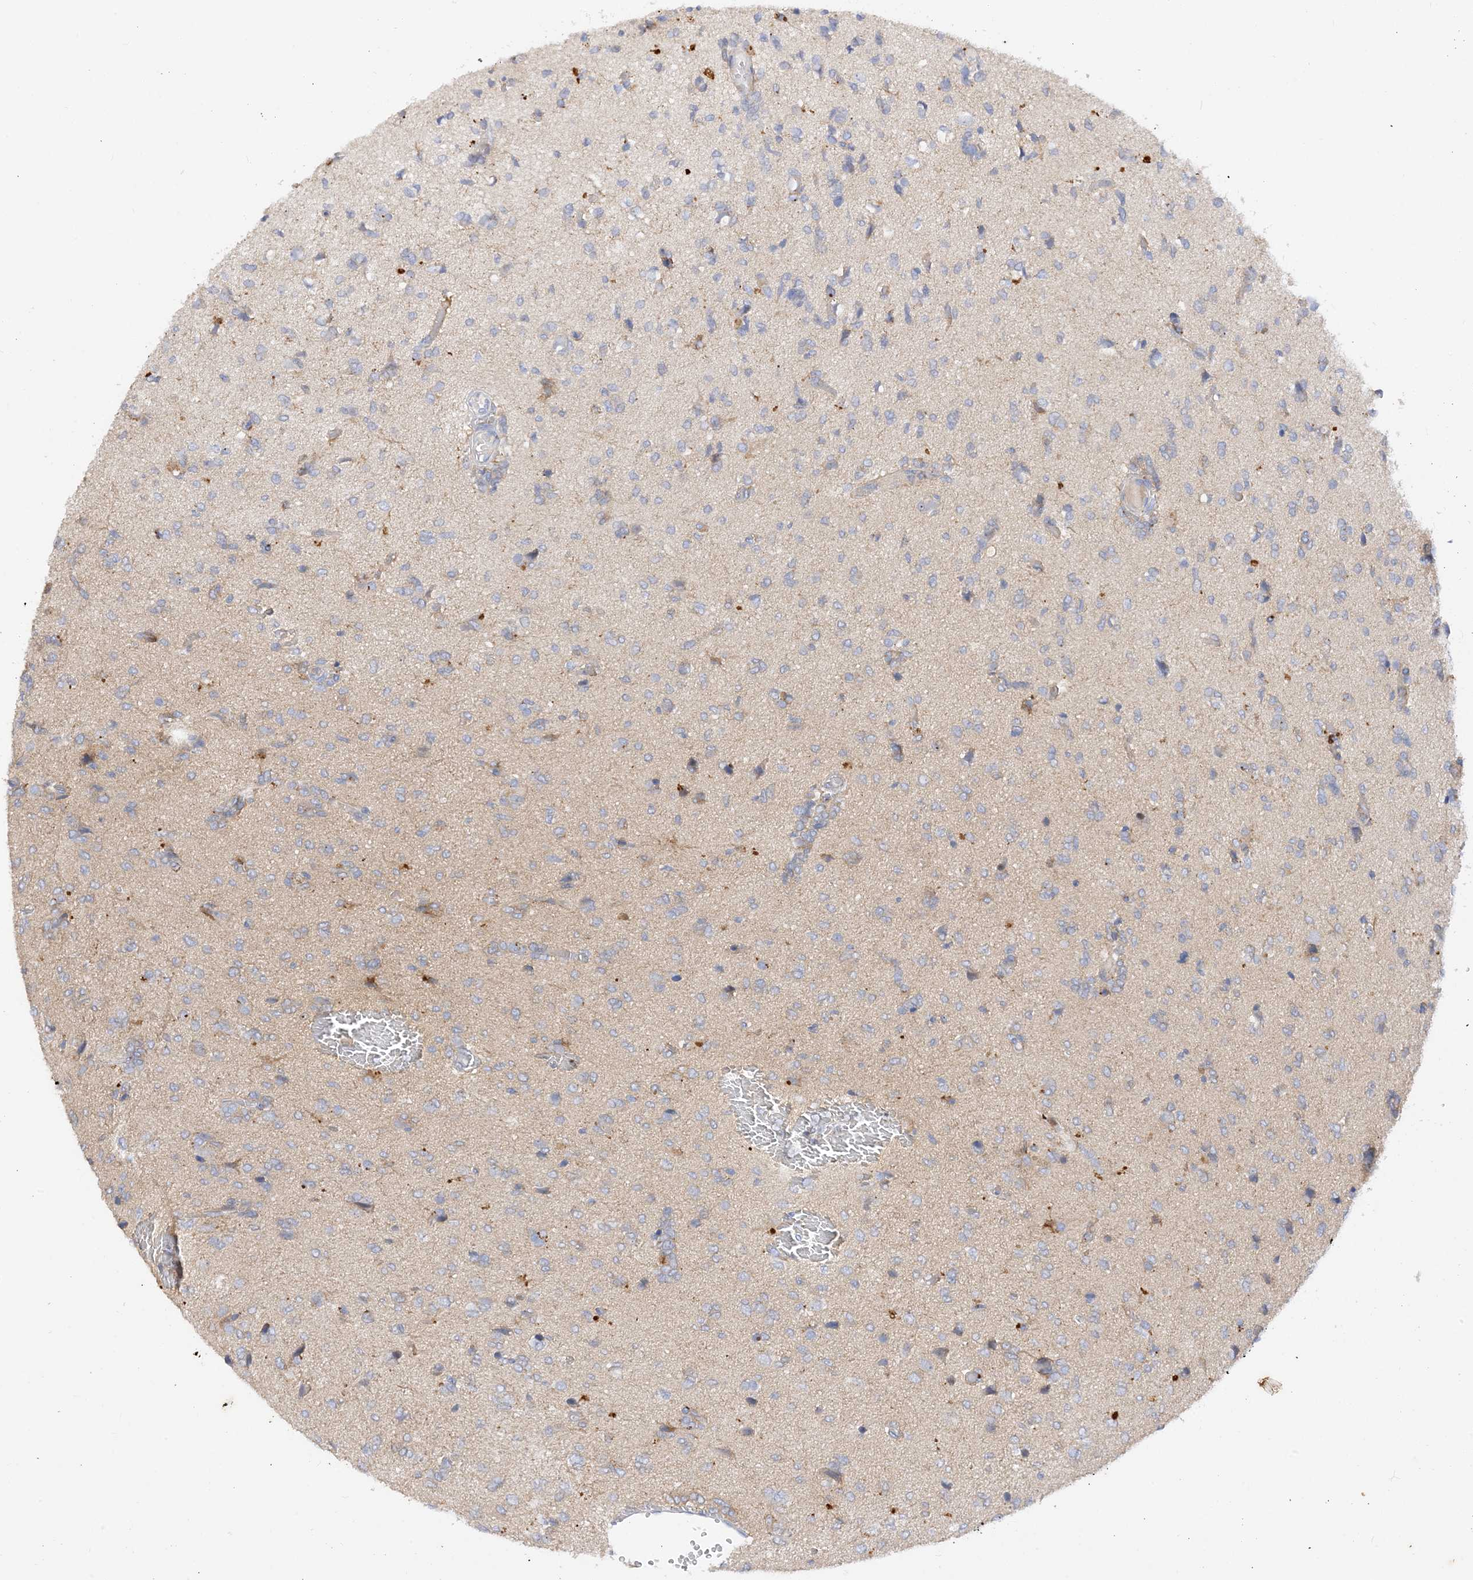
{"staining": {"intensity": "negative", "quantity": "none", "location": "none"}, "tissue": "glioma", "cell_type": "Tumor cells", "image_type": "cancer", "snomed": [{"axis": "morphology", "description": "Glioma, malignant, High grade"}, {"axis": "topography", "description": "Brain"}], "caption": "Human malignant glioma (high-grade) stained for a protein using IHC exhibits no expression in tumor cells.", "gene": "ARV1", "patient": {"sex": "female", "age": 59}}